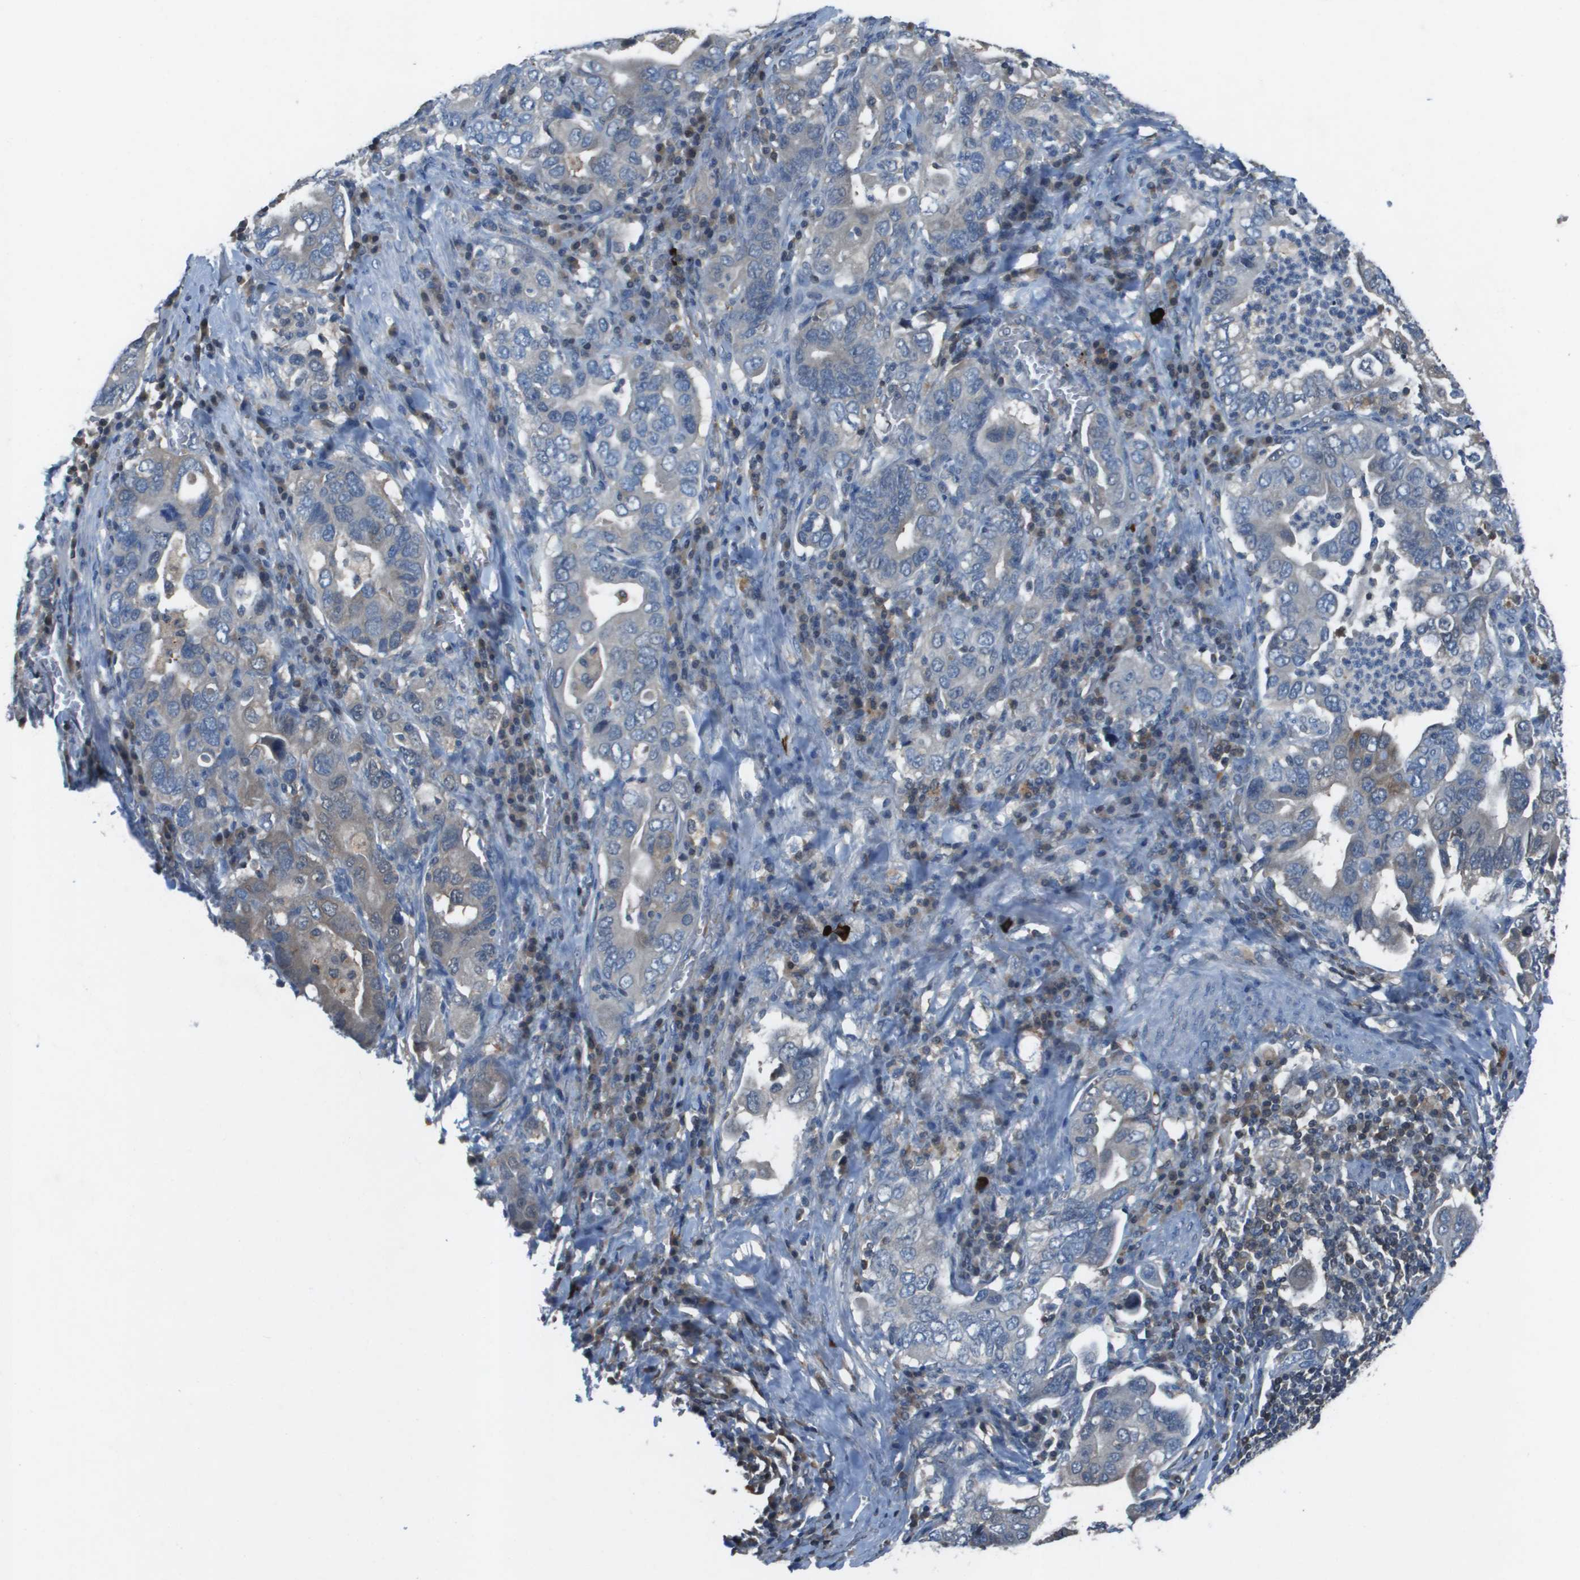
{"staining": {"intensity": "weak", "quantity": "<25%", "location": "cytoplasmic/membranous"}, "tissue": "stomach cancer", "cell_type": "Tumor cells", "image_type": "cancer", "snomed": [{"axis": "morphology", "description": "Adenocarcinoma, NOS"}, {"axis": "topography", "description": "Stomach, upper"}], "caption": "Human adenocarcinoma (stomach) stained for a protein using IHC shows no staining in tumor cells.", "gene": "CAMK4", "patient": {"sex": "male", "age": 62}}